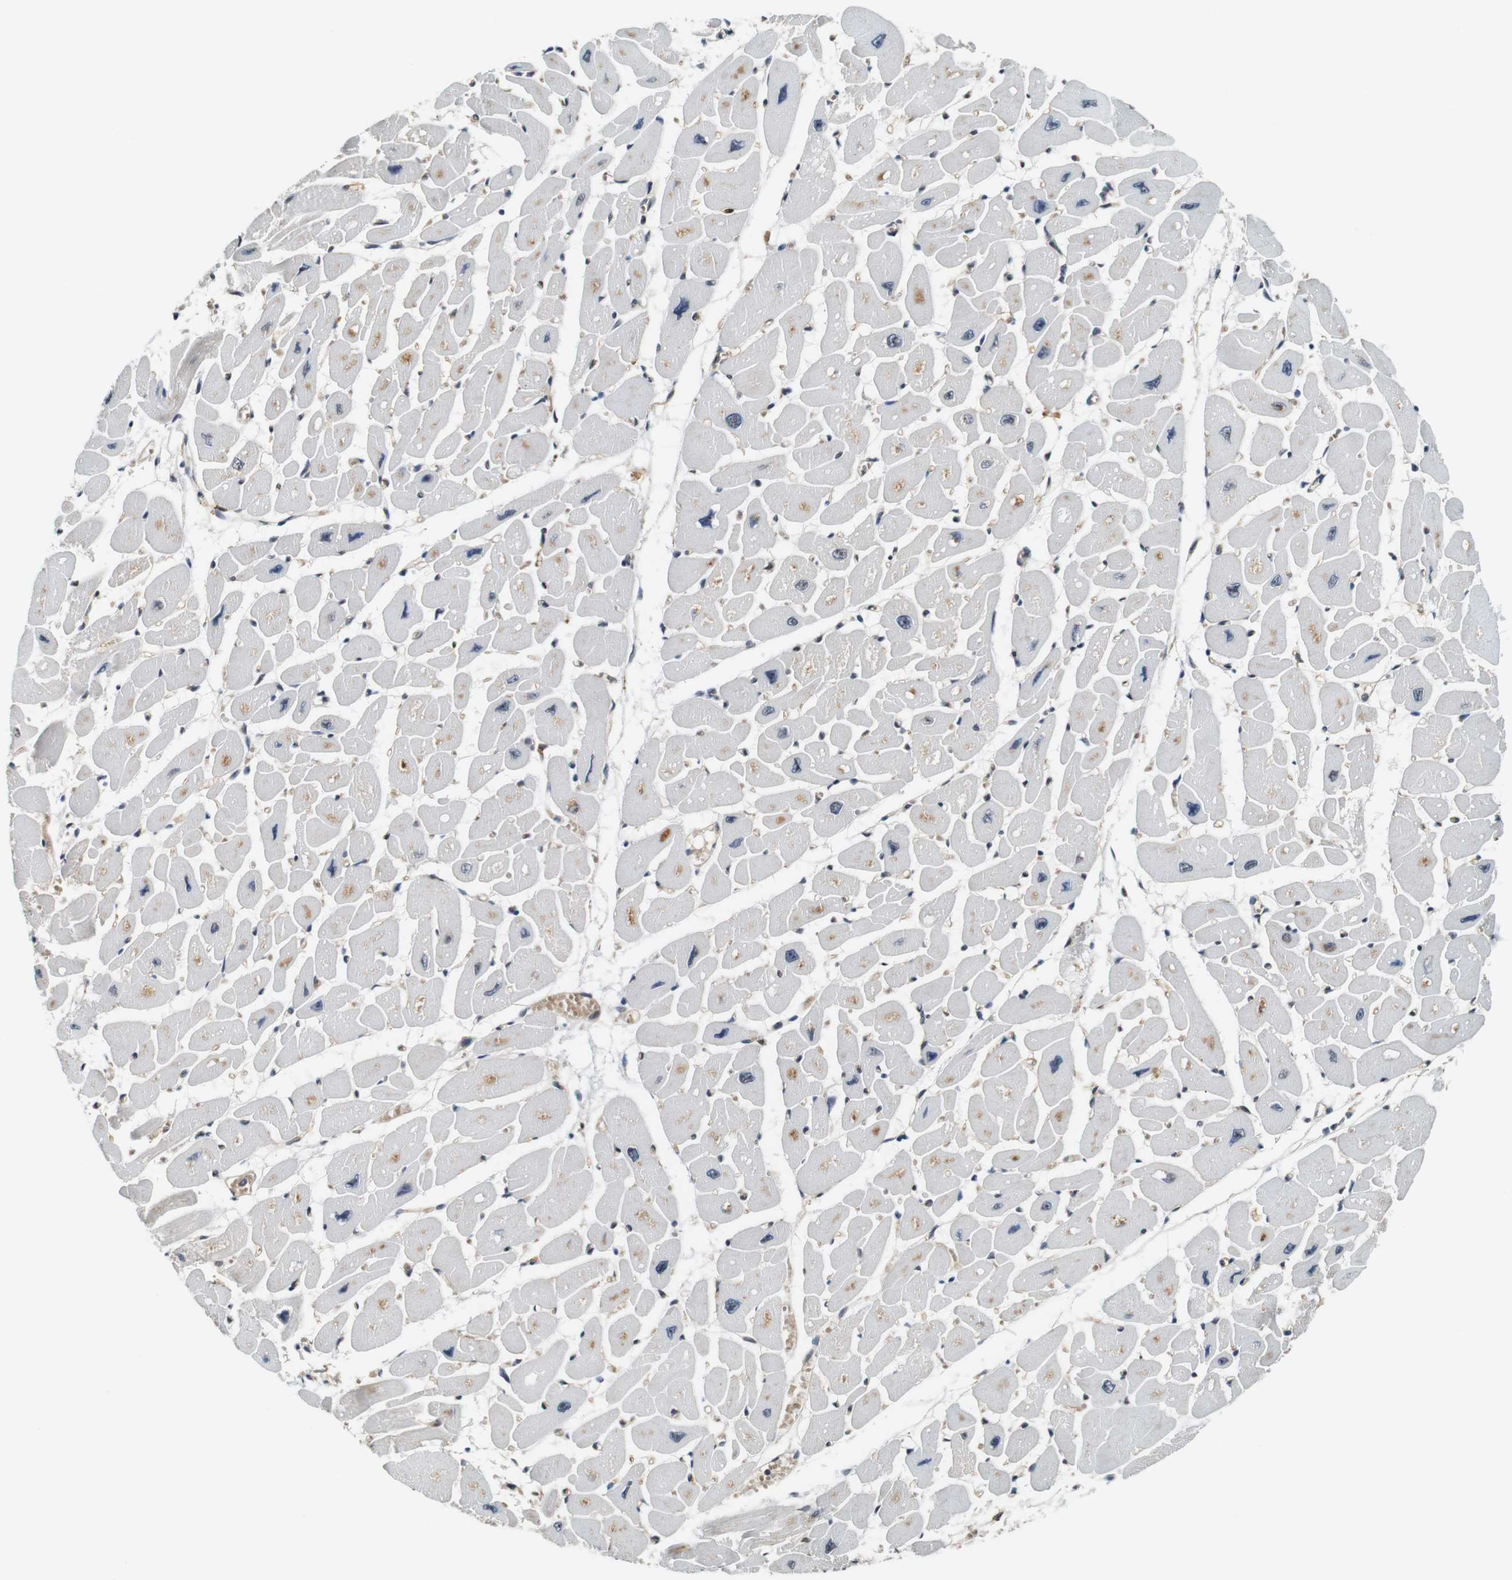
{"staining": {"intensity": "weak", "quantity": ">75%", "location": "cytoplasmic/membranous"}, "tissue": "heart muscle", "cell_type": "Cardiomyocytes", "image_type": "normal", "snomed": [{"axis": "morphology", "description": "Normal tissue, NOS"}, {"axis": "topography", "description": "Heart"}], "caption": "This histopathology image displays immunohistochemistry staining of benign human heart muscle, with low weak cytoplasmic/membranous positivity in approximately >75% of cardiomyocytes.", "gene": "LXN", "patient": {"sex": "female", "age": 54}}